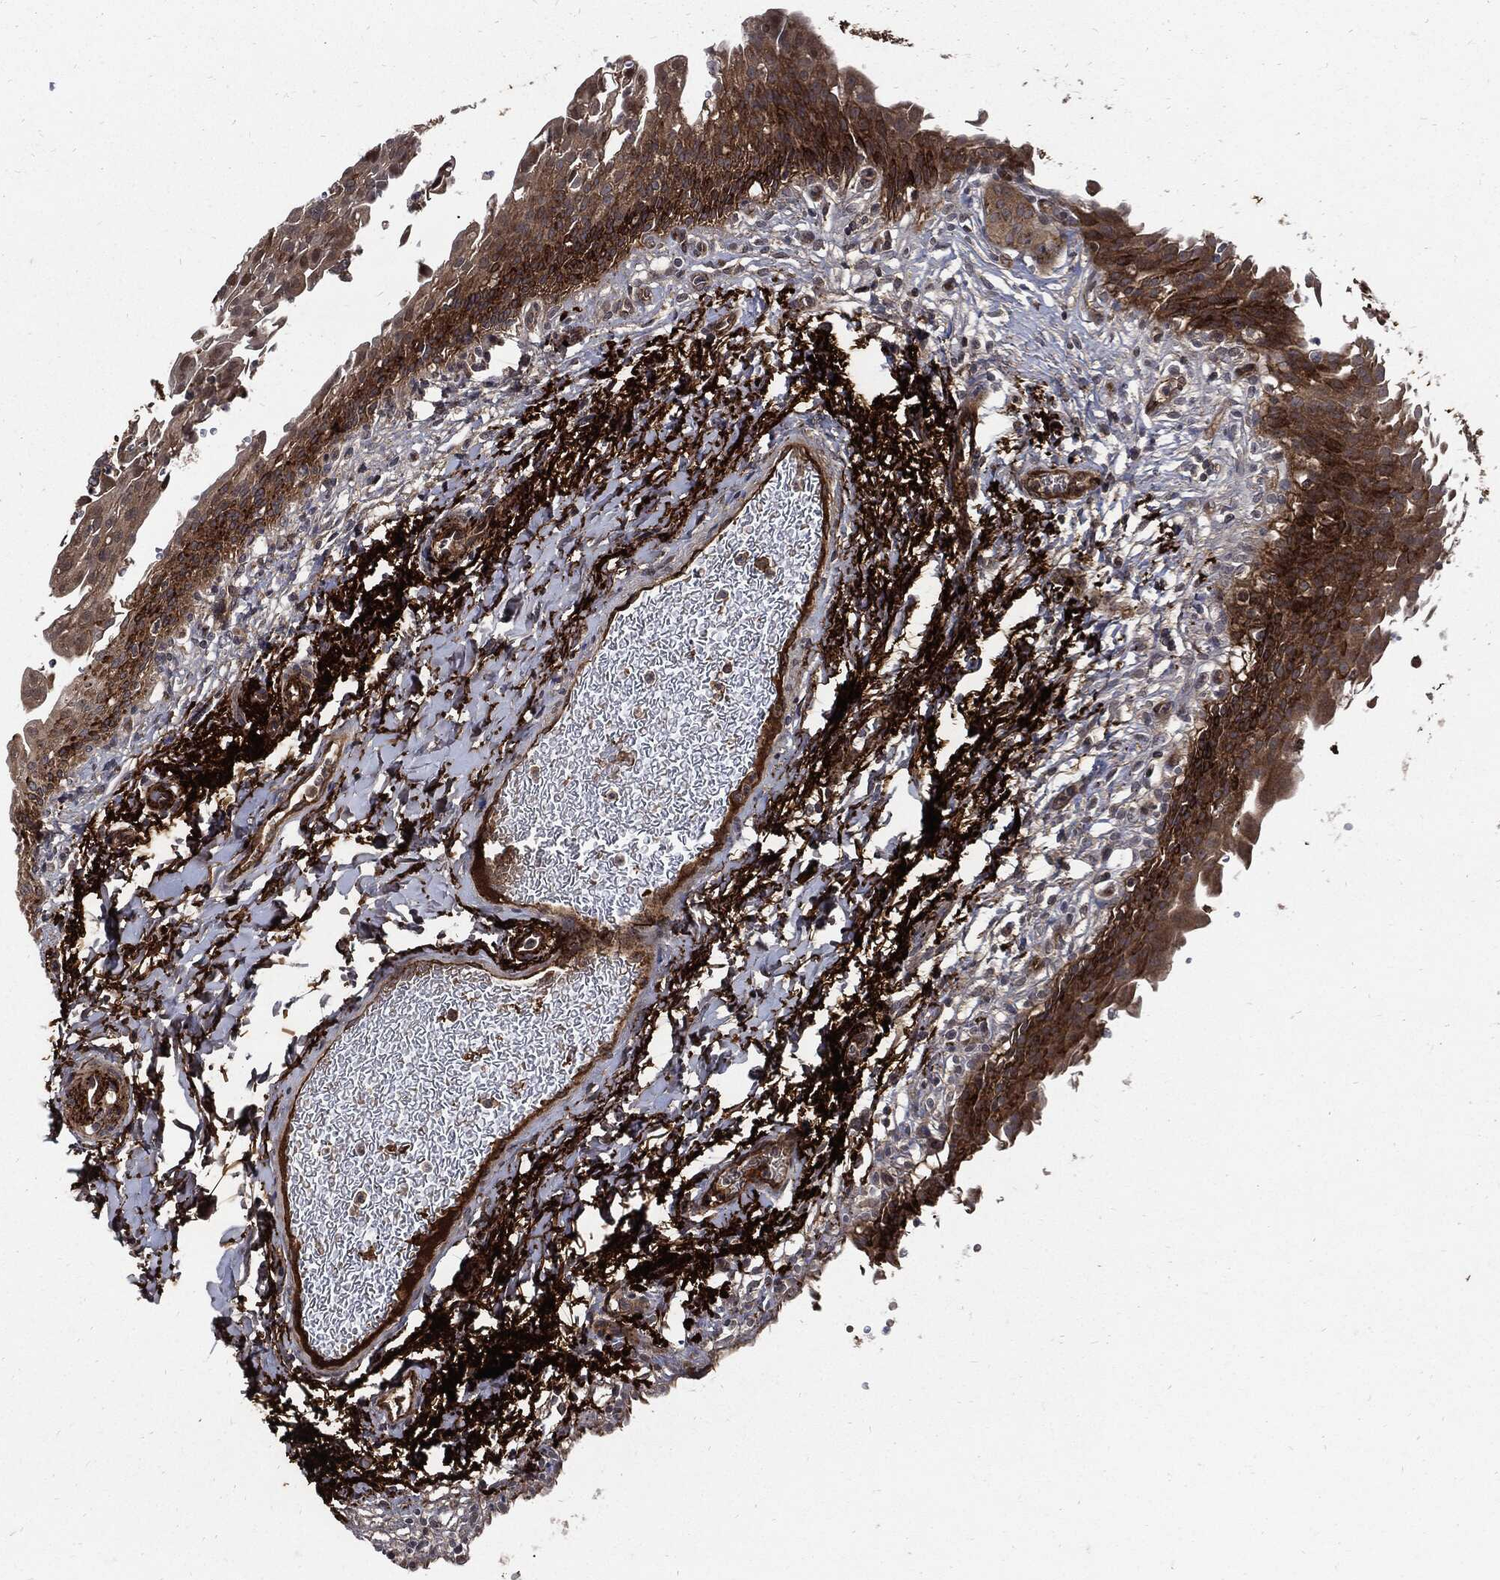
{"staining": {"intensity": "strong", "quantity": "25%-75%", "location": "cytoplasmic/membranous"}, "tissue": "urinary bladder", "cell_type": "Urothelial cells", "image_type": "normal", "snomed": [{"axis": "morphology", "description": "Normal tissue, NOS"}, {"axis": "topography", "description": "Urinary bladder"}], "caption": "This is a photomicrograph of IHC staining of unremarkable urinary bladder, which shows strong staining in the cytoplasmic/membranous of urothelial cells.", "gene": "CLU", "patient": {"sex": "female", "age": 60}}